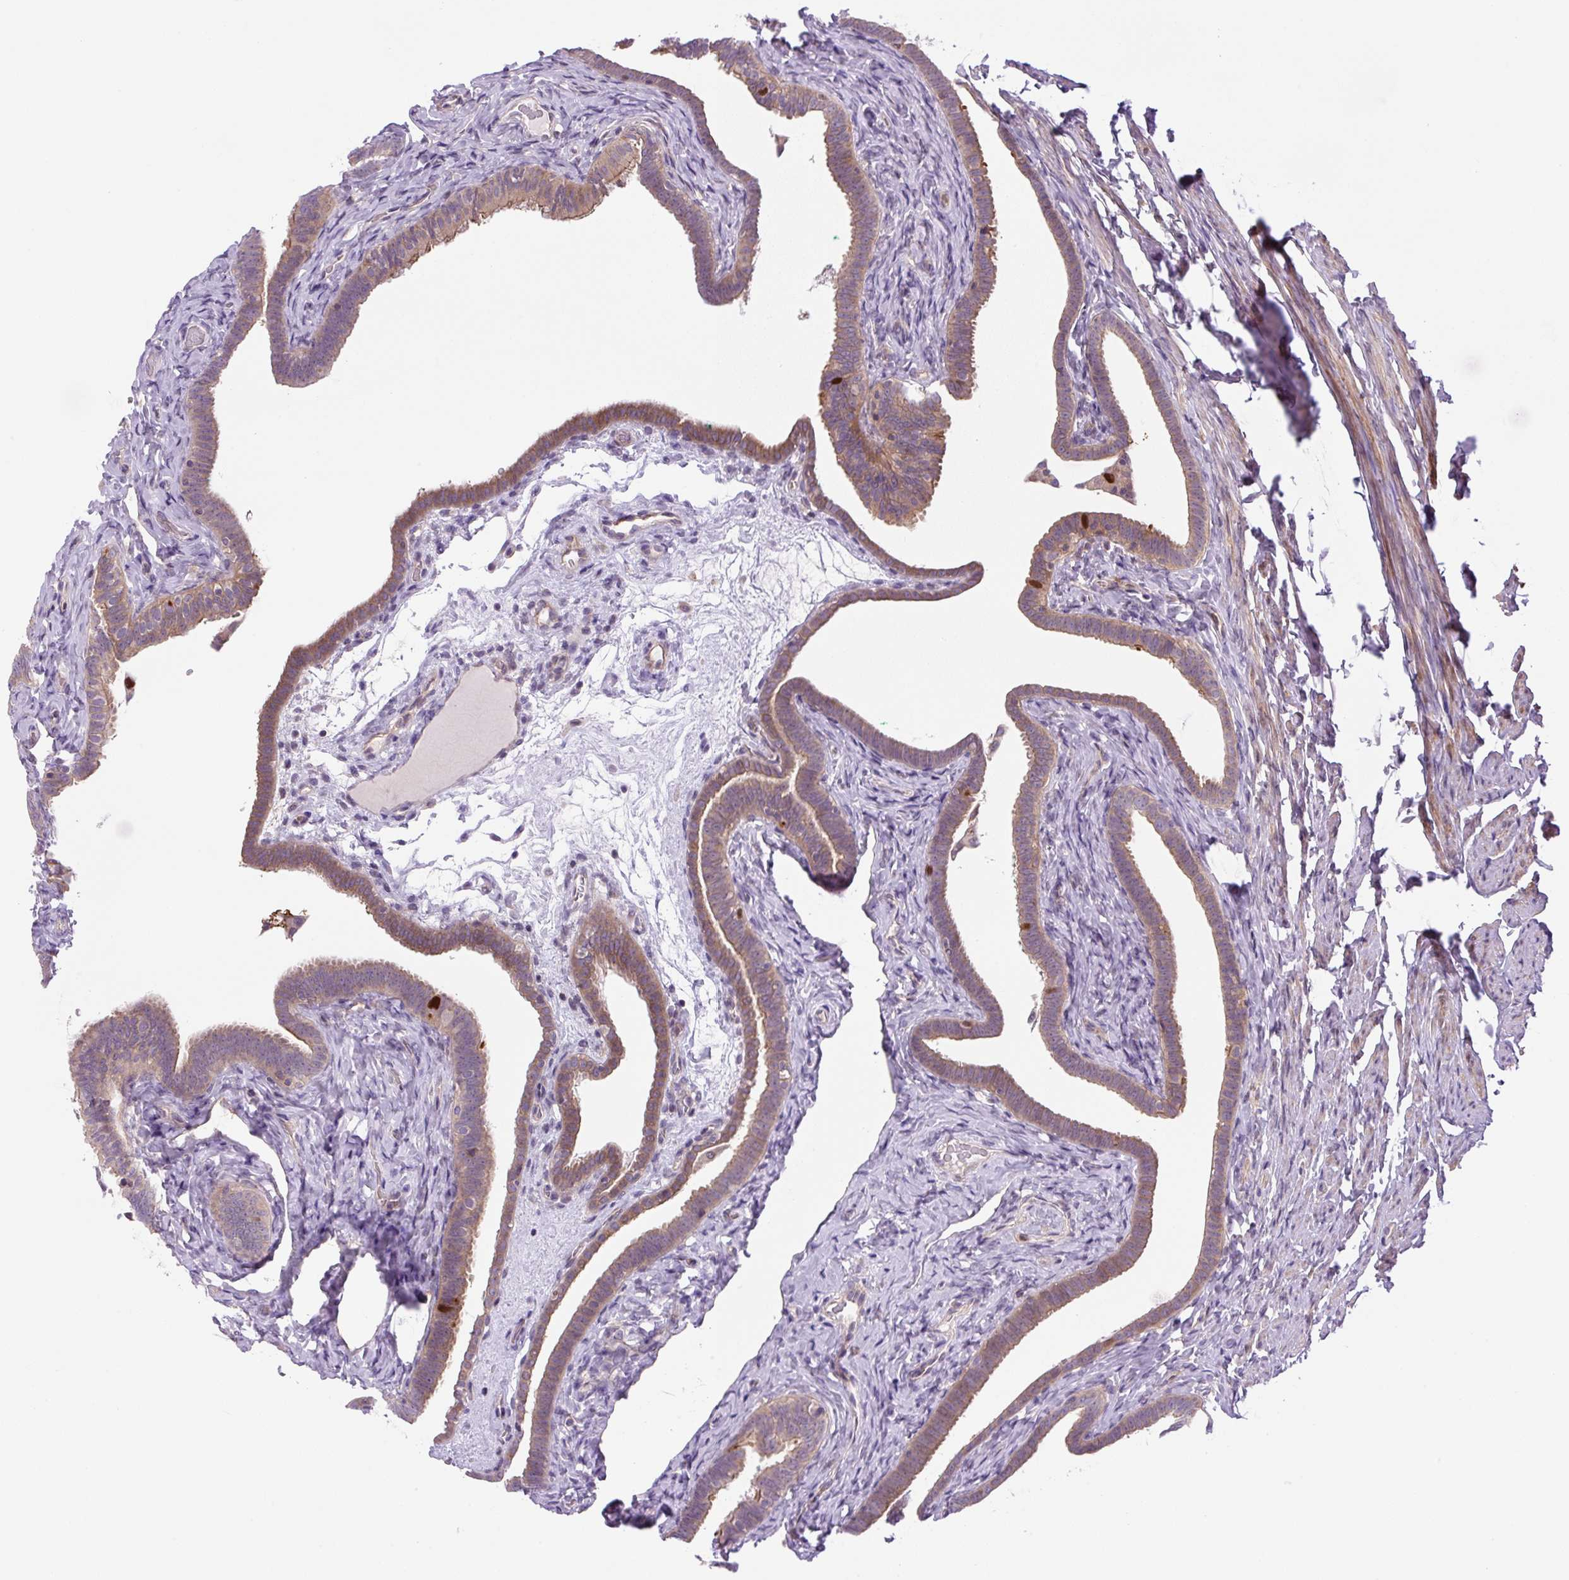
{"staining": {"intensity": "moderate", "quantity": ">75%", "location": "cytoplasmic/membranous"}, "tissue": "fallopian tube", "cell_type": "Glandular cells", "image_type": "normal", "snomed": [{"axis": "morphology", "description": "Normal tissue, NOS"}, {"axis": "topography", "description": "Fallopian tube"}], "caption": "Fallopian tube stained with DAB immunohistochemistry (IHC) reveals medium levels of moderate cytoplasmic/membranous staining in about >75% of glandular cells. (DAB IHC with brightfield microscopy, high magnification).", "gene": "KIFC1", "patient": {"sex": "female", "age": 69}}